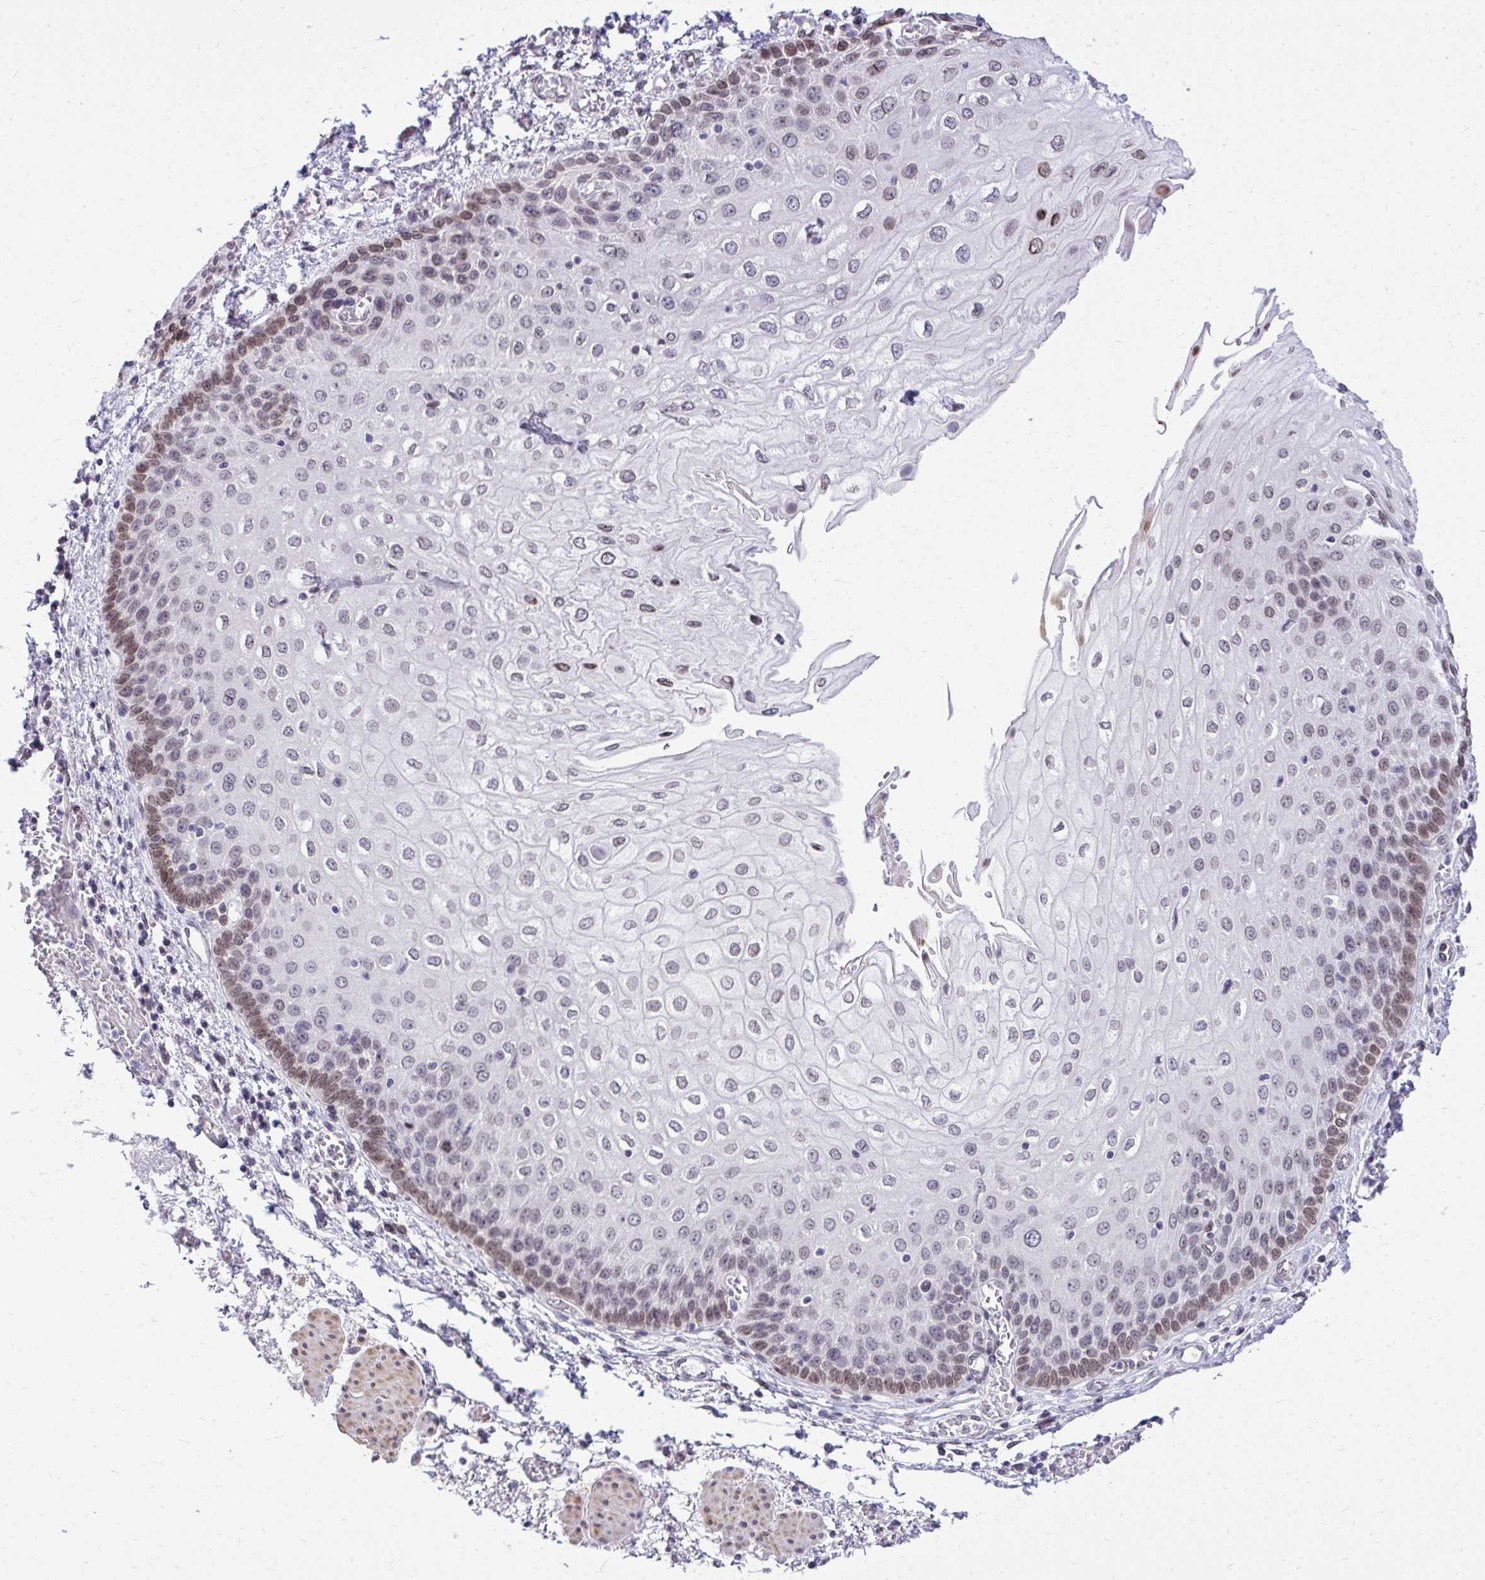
{"staining": {"intensity": "moderate", "quantity": "<25%", "location": "nuclear"}, "tissue": "esophagus", "cell_type": "Squamous epithelial cells", "image_type": "normal", "snomed": [{"axis": "morphology", "description": "Normal tissue, NOS"}, {"axis": "morphology", "description": "Adenocarcinoma, NOS"}, {"axis": "topography", "description": "Esophagus"}], "caption": "A micrograph showing moderate nuclear positivity in approximately <25% of squamous epithelial cells in benign esophagus, as visualized by brown immunohistochemical staining.", "gene": "BANF1", "patient": {"sex": "male", "age": 81}}